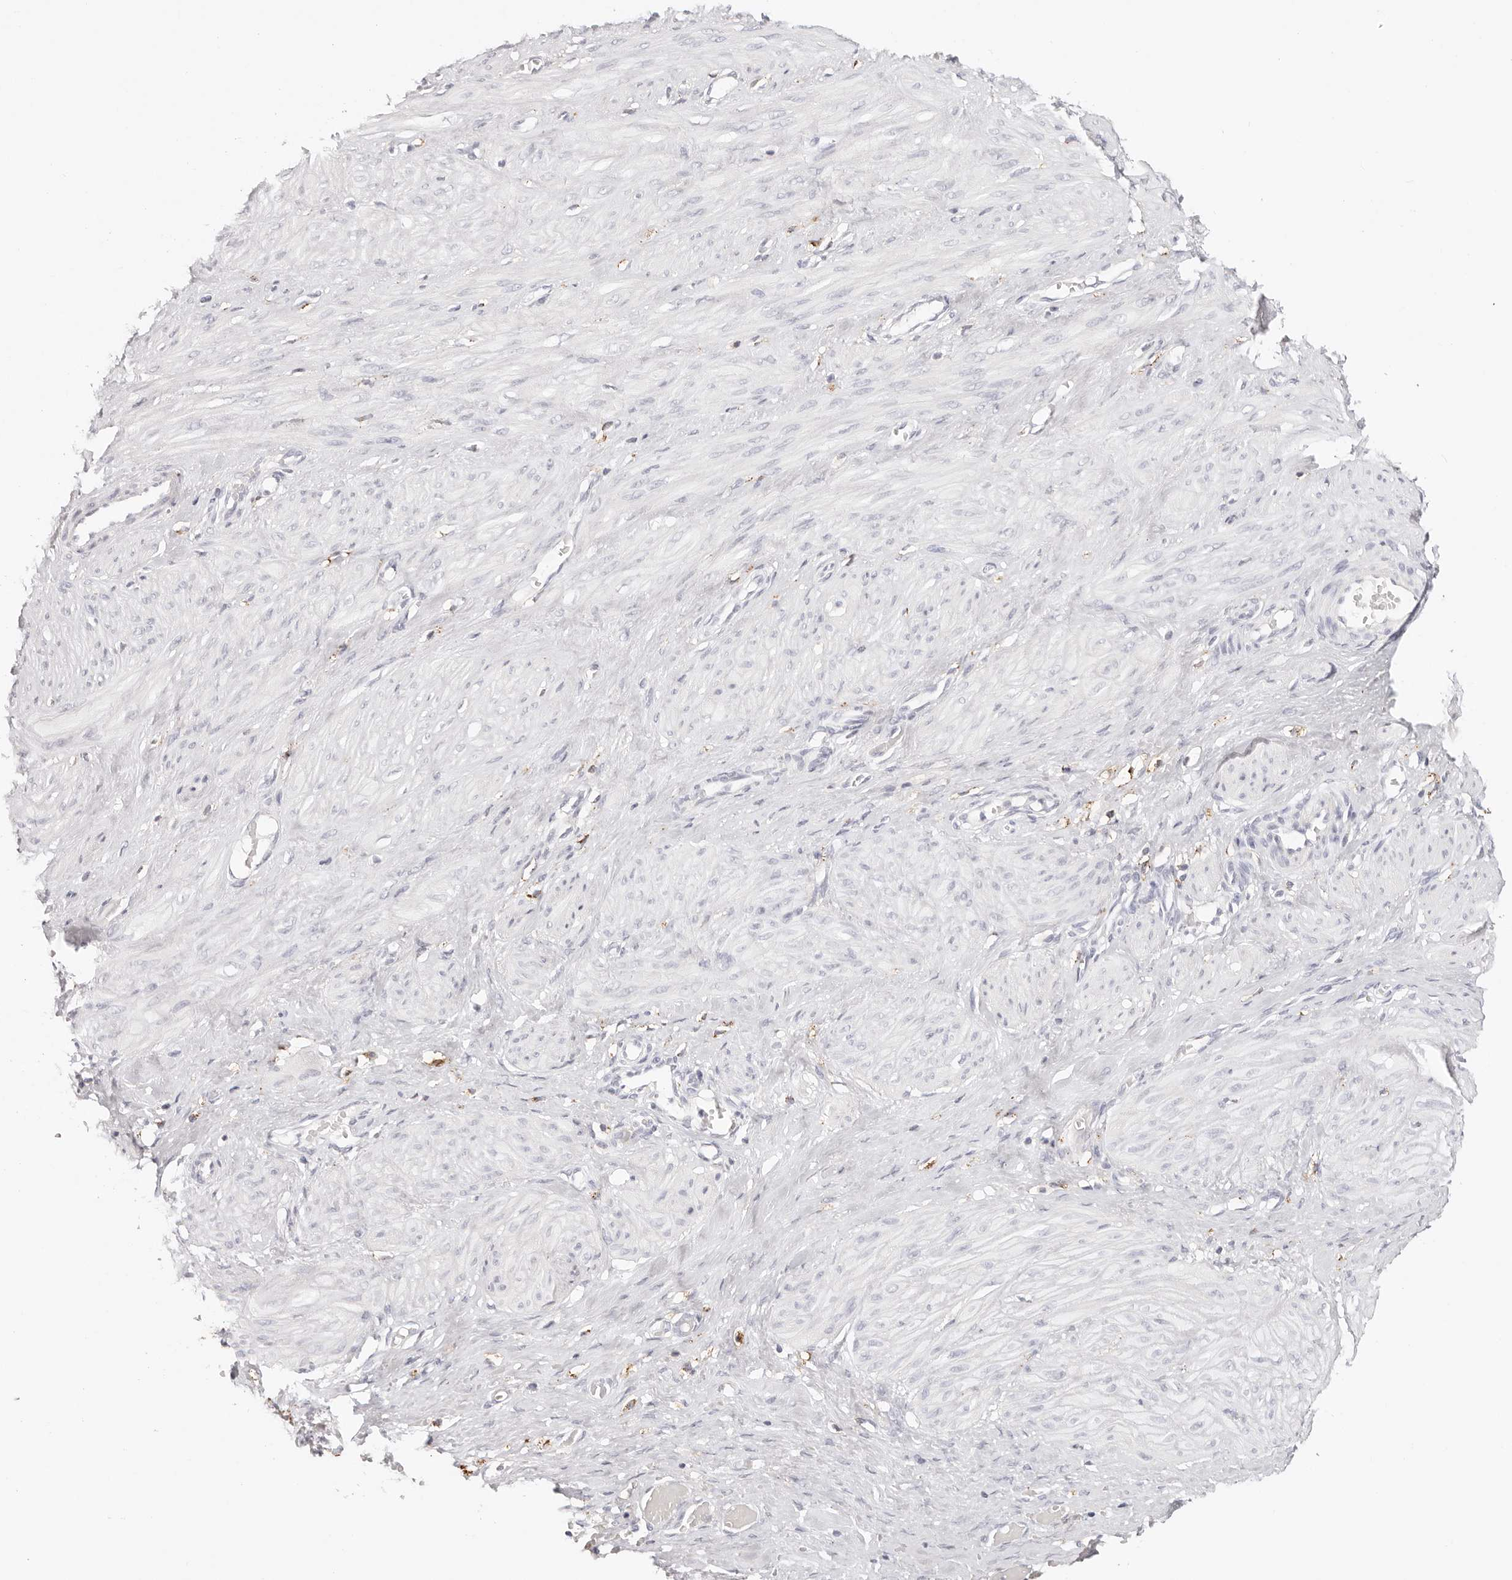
{"staining": {"intensity": "negative", "quantity": "none", "location": "none"}, "tissue": "smooth muscle", "cell_type": "Smooth muscle cells", "image_type": "normal", "snomed": [{"axis": "morphology", "description": "Normal tissue, NOS"}, {"axis": "topography", "description": "Endometrium"}], "caption": "High magnification brightfield microscopy of benign smooth muscle stained with DAB (brown) and counterstained with hematoxylin (blue): smooth muscle cells show no significant staining. (Brightfield microscopy of DAB (3,3'-diaminobenzidine) immunohistochemistry (IHC) at high magnification).", "gene": "STKLD1", "patient": {"sex": "female", "age": 33}}